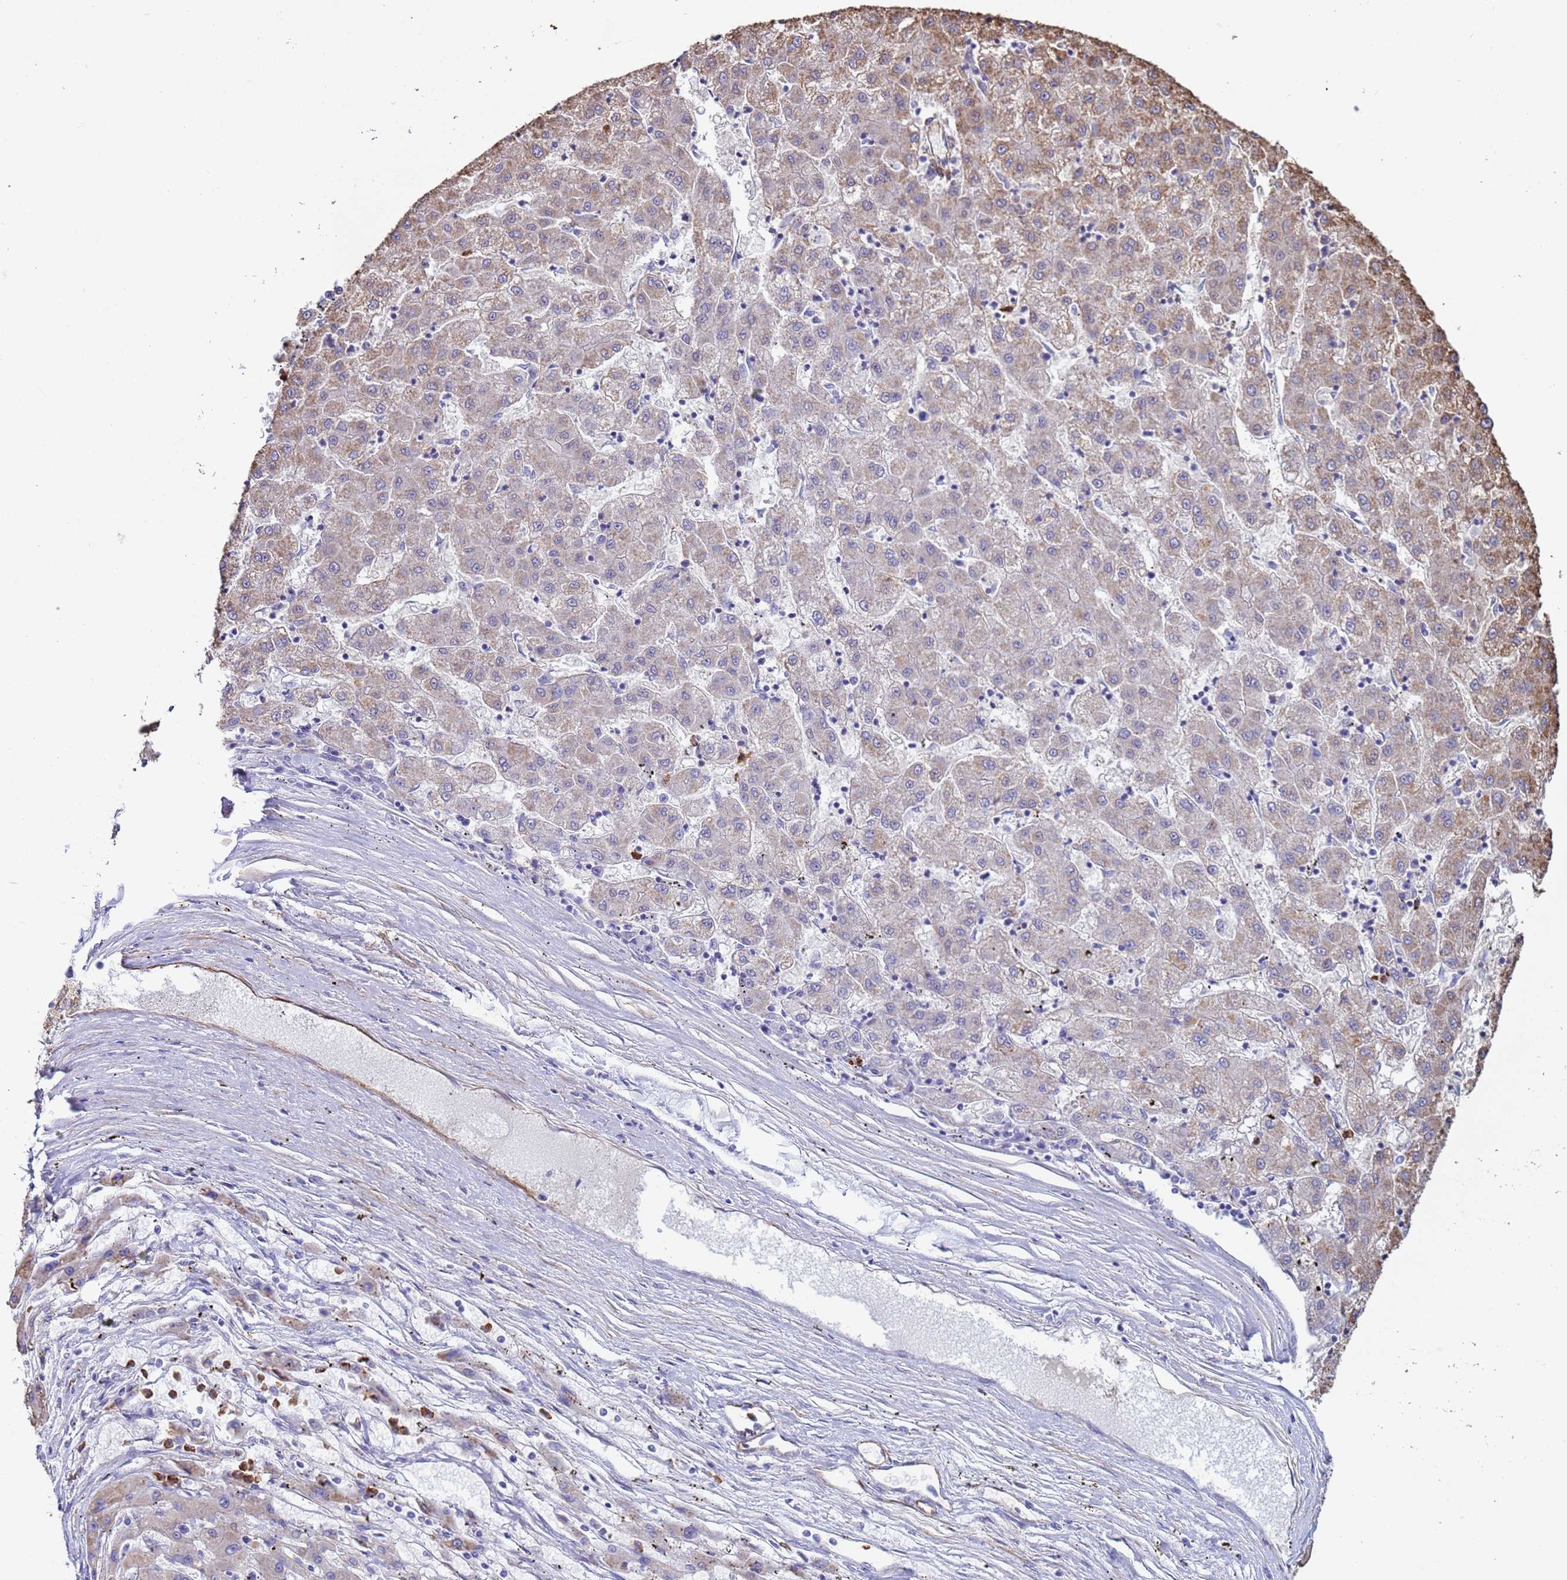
{"staining": {"intensity": "weak", "quantity": "25%-75%", "location": "cytoplasmic/membranous"}, "tissue": "liver cancer", "cell_type": "Tumor cells", "image_type": "cancer", "snomed": [{"axis": "morphology", "description": "Carcinoma, Hepatocellular, NOS"}, {"axis": "topography", "description": "Liver"}], "caption": "This micrograph exhibits hepatocellular carcinoma (liver) stained with immunohistochemistry to label a protein in brown. The cytoplasmic/membranous of tumor cells show weak positivity for the protein. Nuclei are counter-stained blue.", "gene": "GASK1A", "patient": {"sex": "male", "age": 72}}